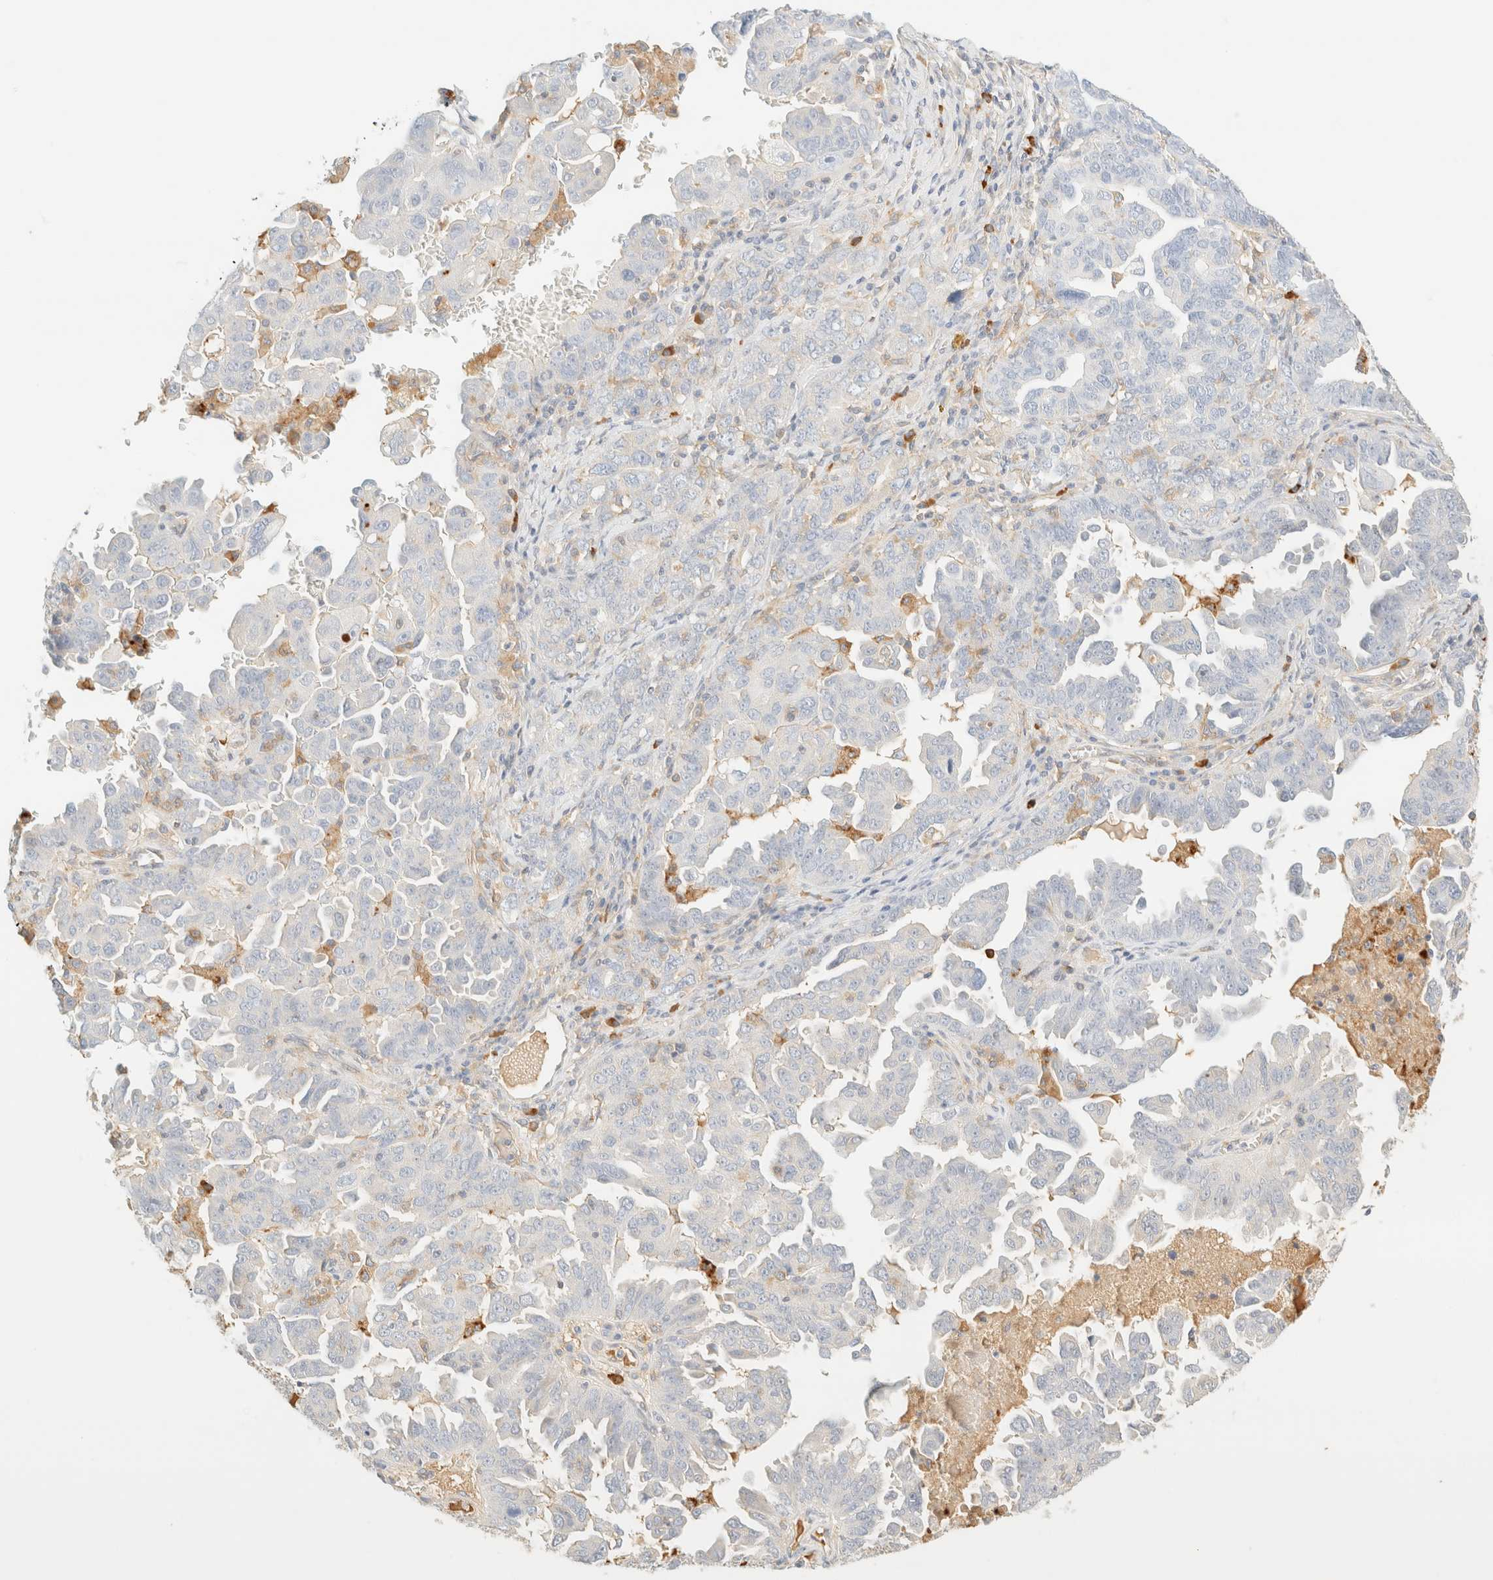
{"staining": {"intensity": "negative", "quantity": "none", "location": "none"}, "tissue": "ovarian cancer", "cell_type": "Tumor cells", "image_type": "cancer", "snomed": [{"axis": "morphology", "description": "Carcinoma, endometroid"}, {"axis": "topography", "description": "Ovary"}], "caption": "This is an IHC image of human ovarian endometroid carcinoma. There is no staining in tumor cells.", "gene": "FHOD1", "patient": {"sex": "female", "age": 62}}